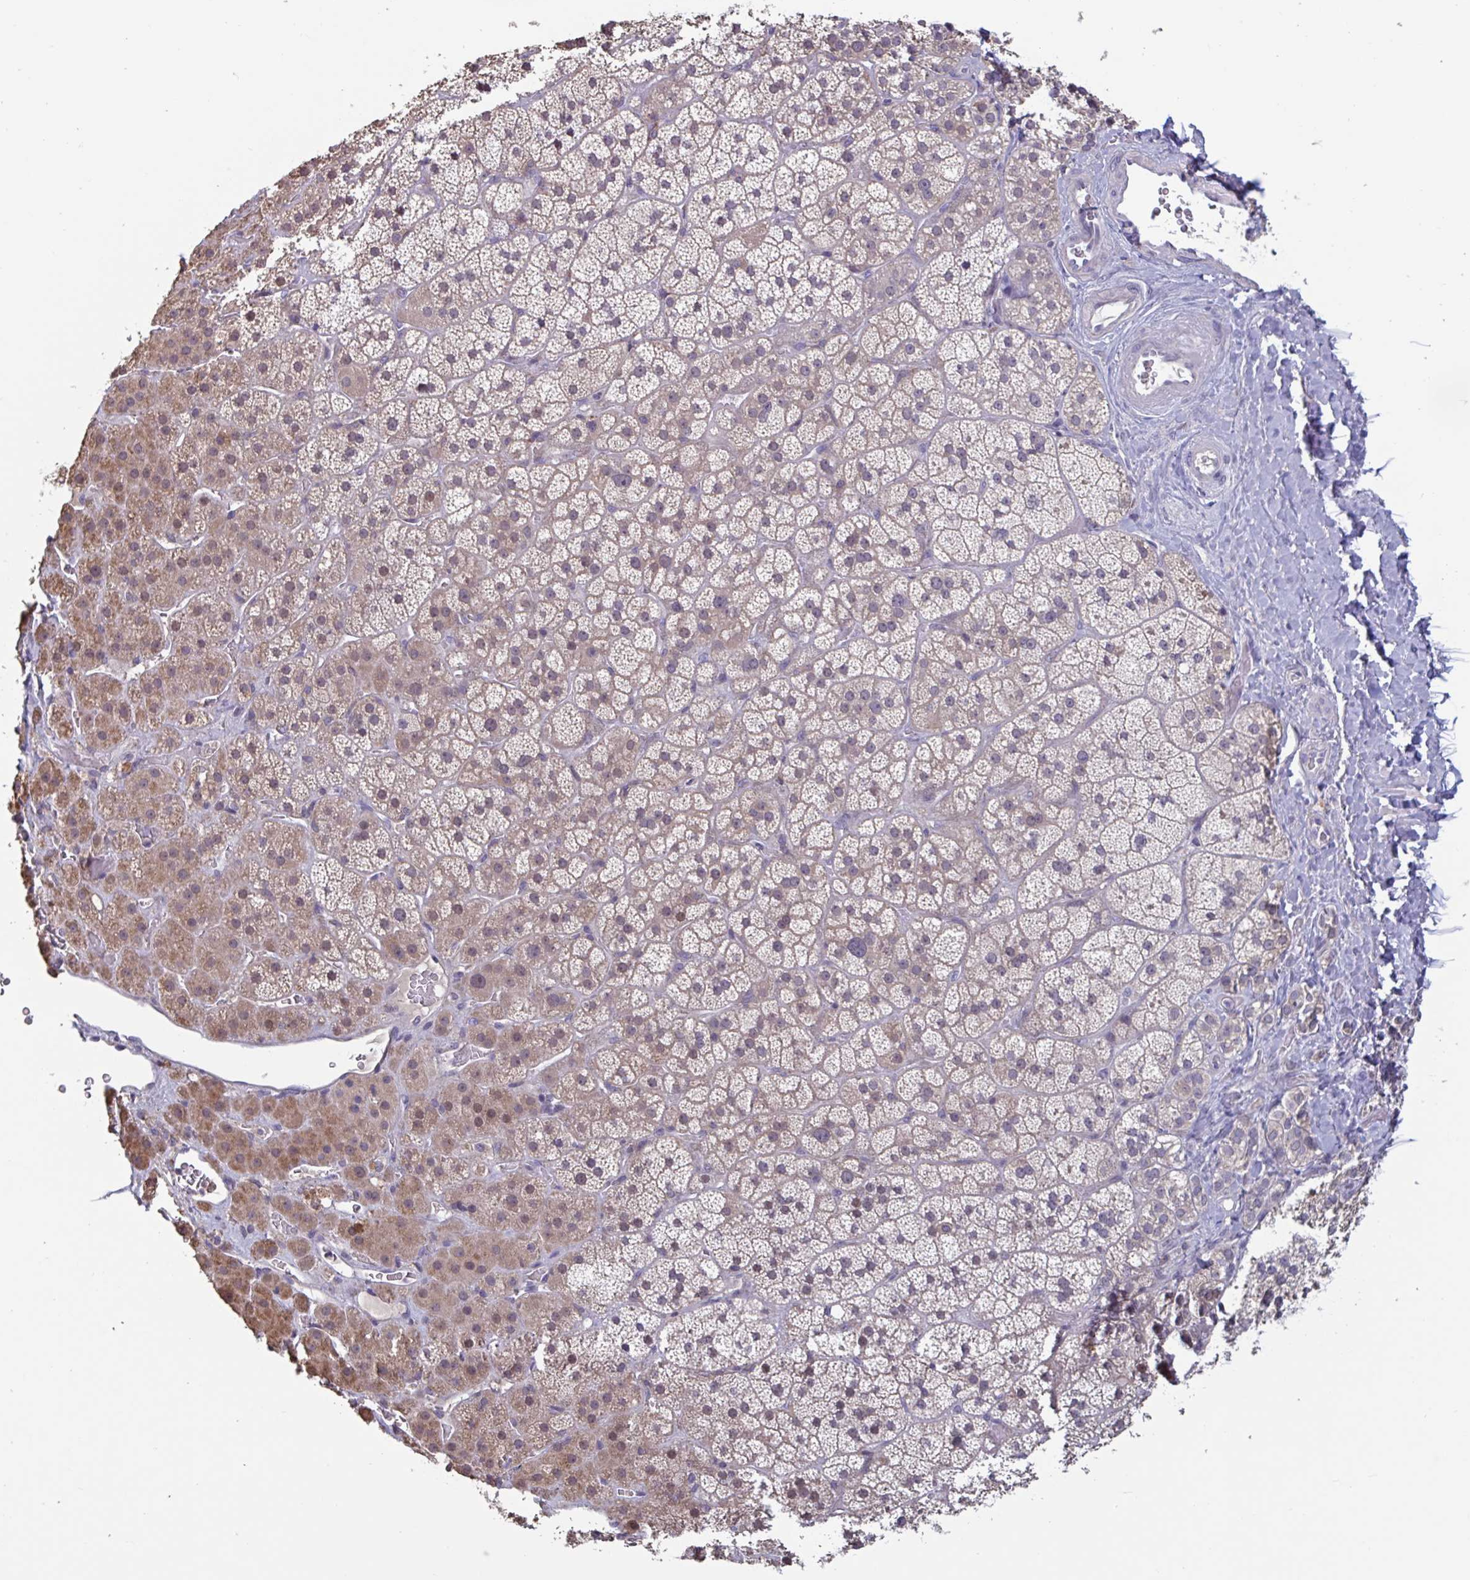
{"staining": {"intensity": "moderate", "quantity": "<25%", "location": "cytoplasmic/membranous"}, "tissue": "adrenal gland", "cell_type": "Glandular cells", "image_type": "normal", "snomed": [{"axis": "morphology", "description": "Normal tissue, NOS"}, {"axis": "topography", "description": "Adrenal gland"}], "caption": "Human adrenal gland stained for a protein (brown) shows moderate cytoplasmic/membranous positive staining in approximately <25% of glandular cells.", "gene": "CD1E", "patient": {"sex": "male", "age": 57}}